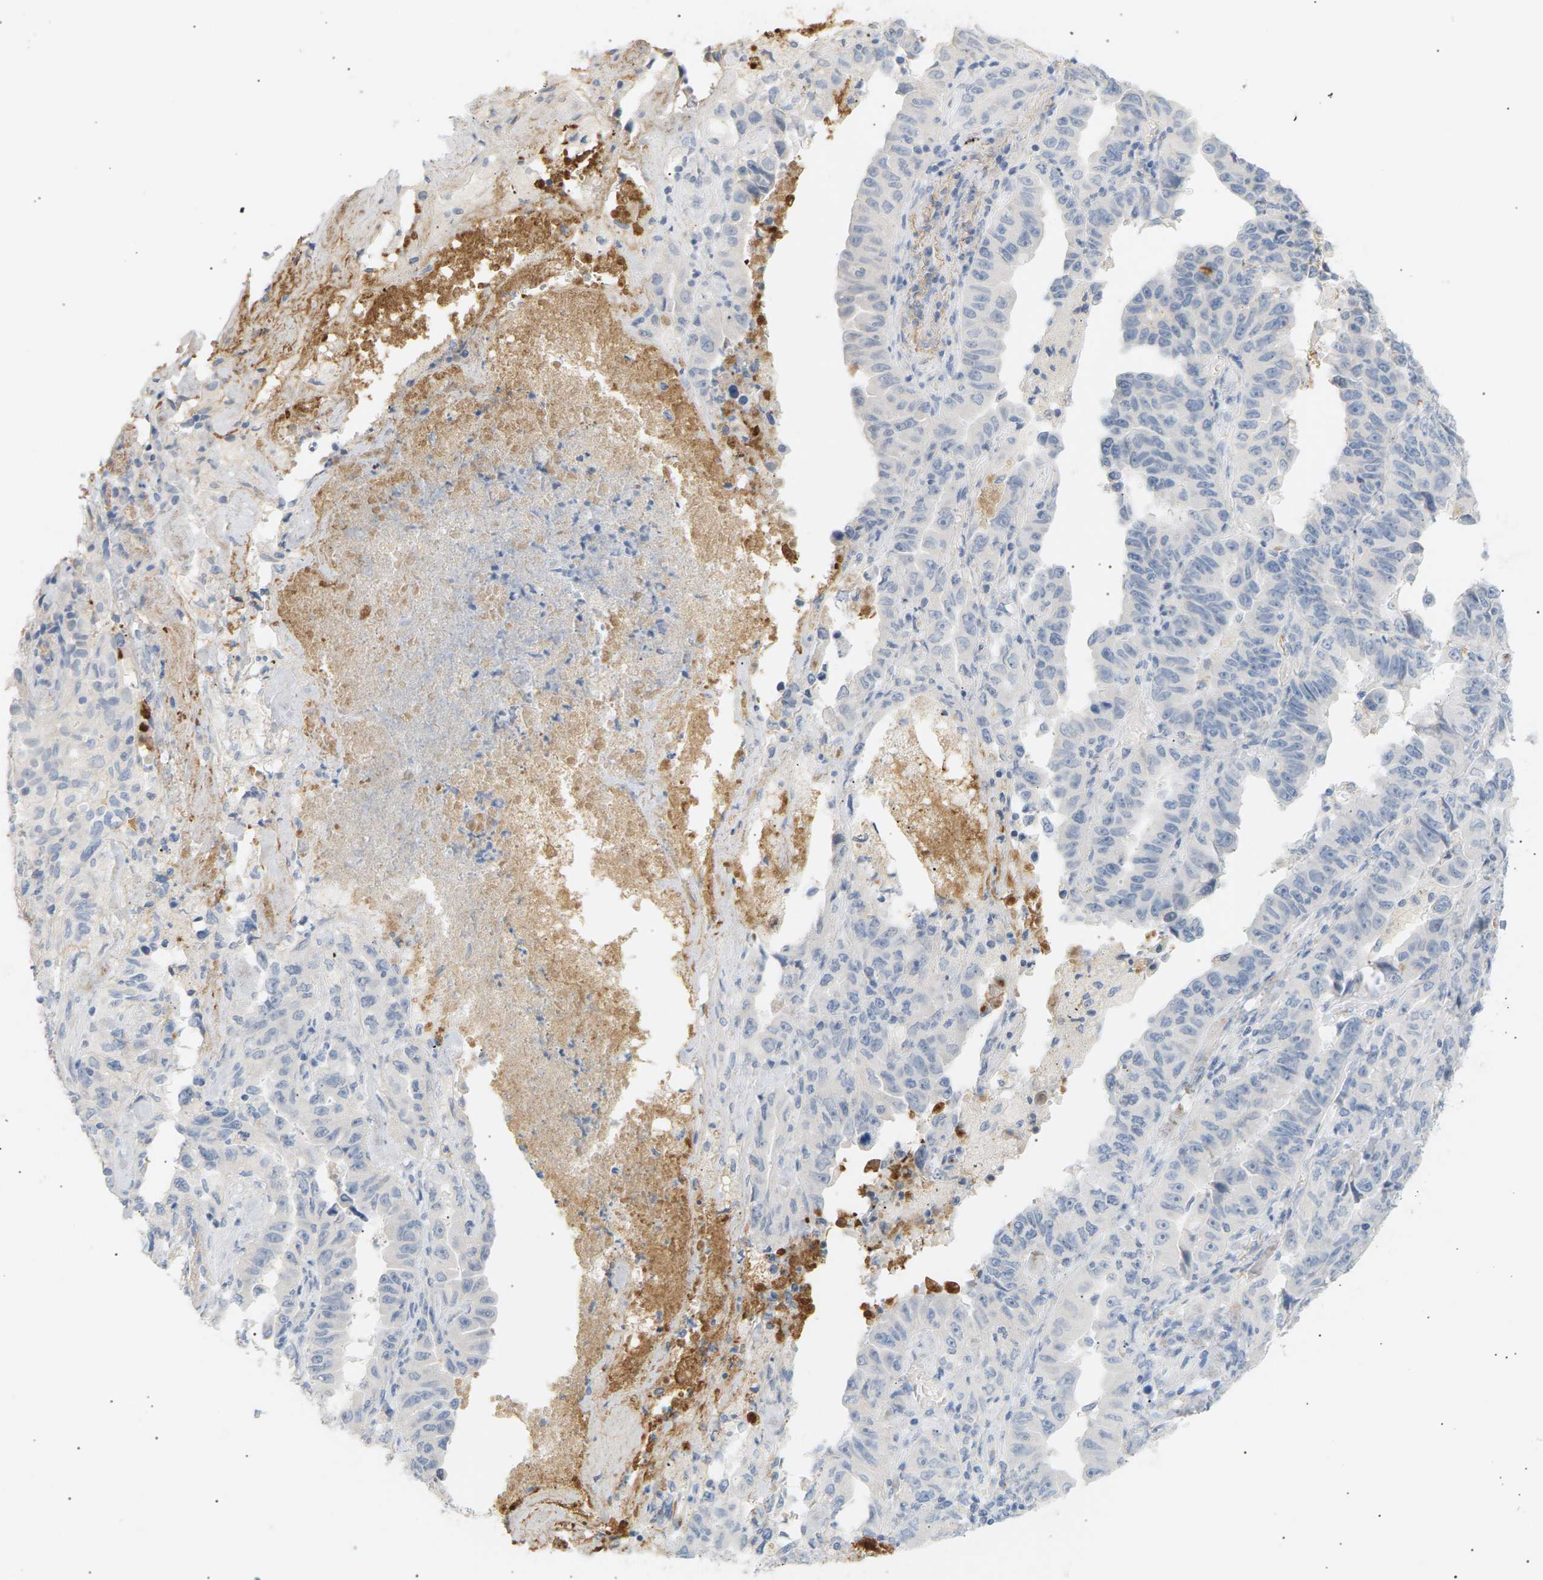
{"staining": {"intensity": "negative", "quantity": "none", "location": "none"}, "tissue": "lung cancer", "cell_type": "Tumor cells", "image_type": "cancer", "snomed": [{"axis": "morphology", "description": "Adenocarcinoma, NOS"}, {"axis": "topography", "description": "Lung"}], "caption": "This is a micrograph of immunohistochemistry (IHC) staining of lung cancer (adenocarcinoma), which shows no expression in tumor cells.", "gene": "CLU", "patient": {"sex": "female", "age": 51}}